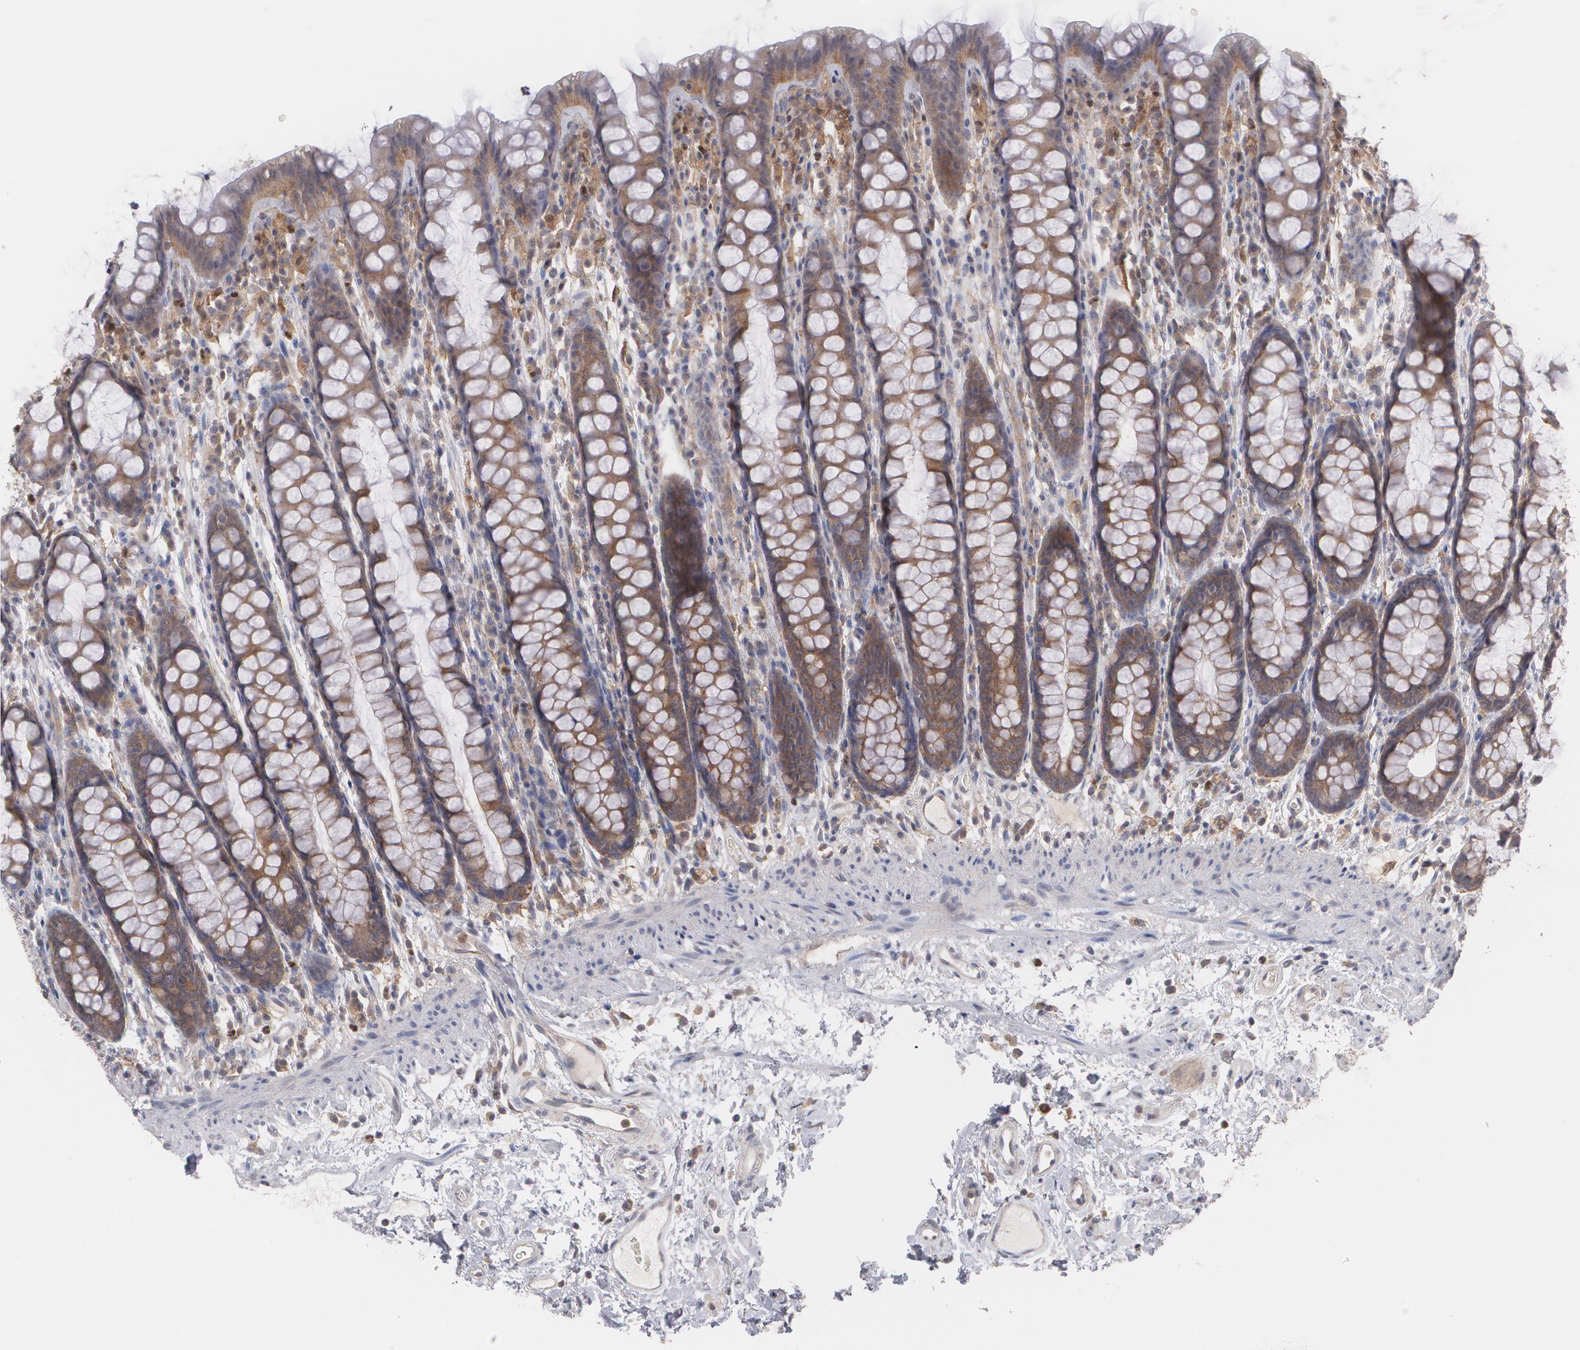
{"staining": {"intensity": "moderate", "quantity": ">75%", "location": "cytoplasmic/membranous"}, "tissue": "rectum", "cell_type": "Glandular cells", "image_type": "normal", "snomed": [{"axis": "morphology", "description": "Normal tissue, NOS"}, {"axis": "topography", "description": "Rectum"}], "caption": "Immunohistochemical staining of benign human rectum exhibits >75% levels of moderate cytoplasmic/membranous protein positivity in approximately >75% of glandular cells.", "gene": "HTT", "patient": {"sex": "male", "age": 92}}